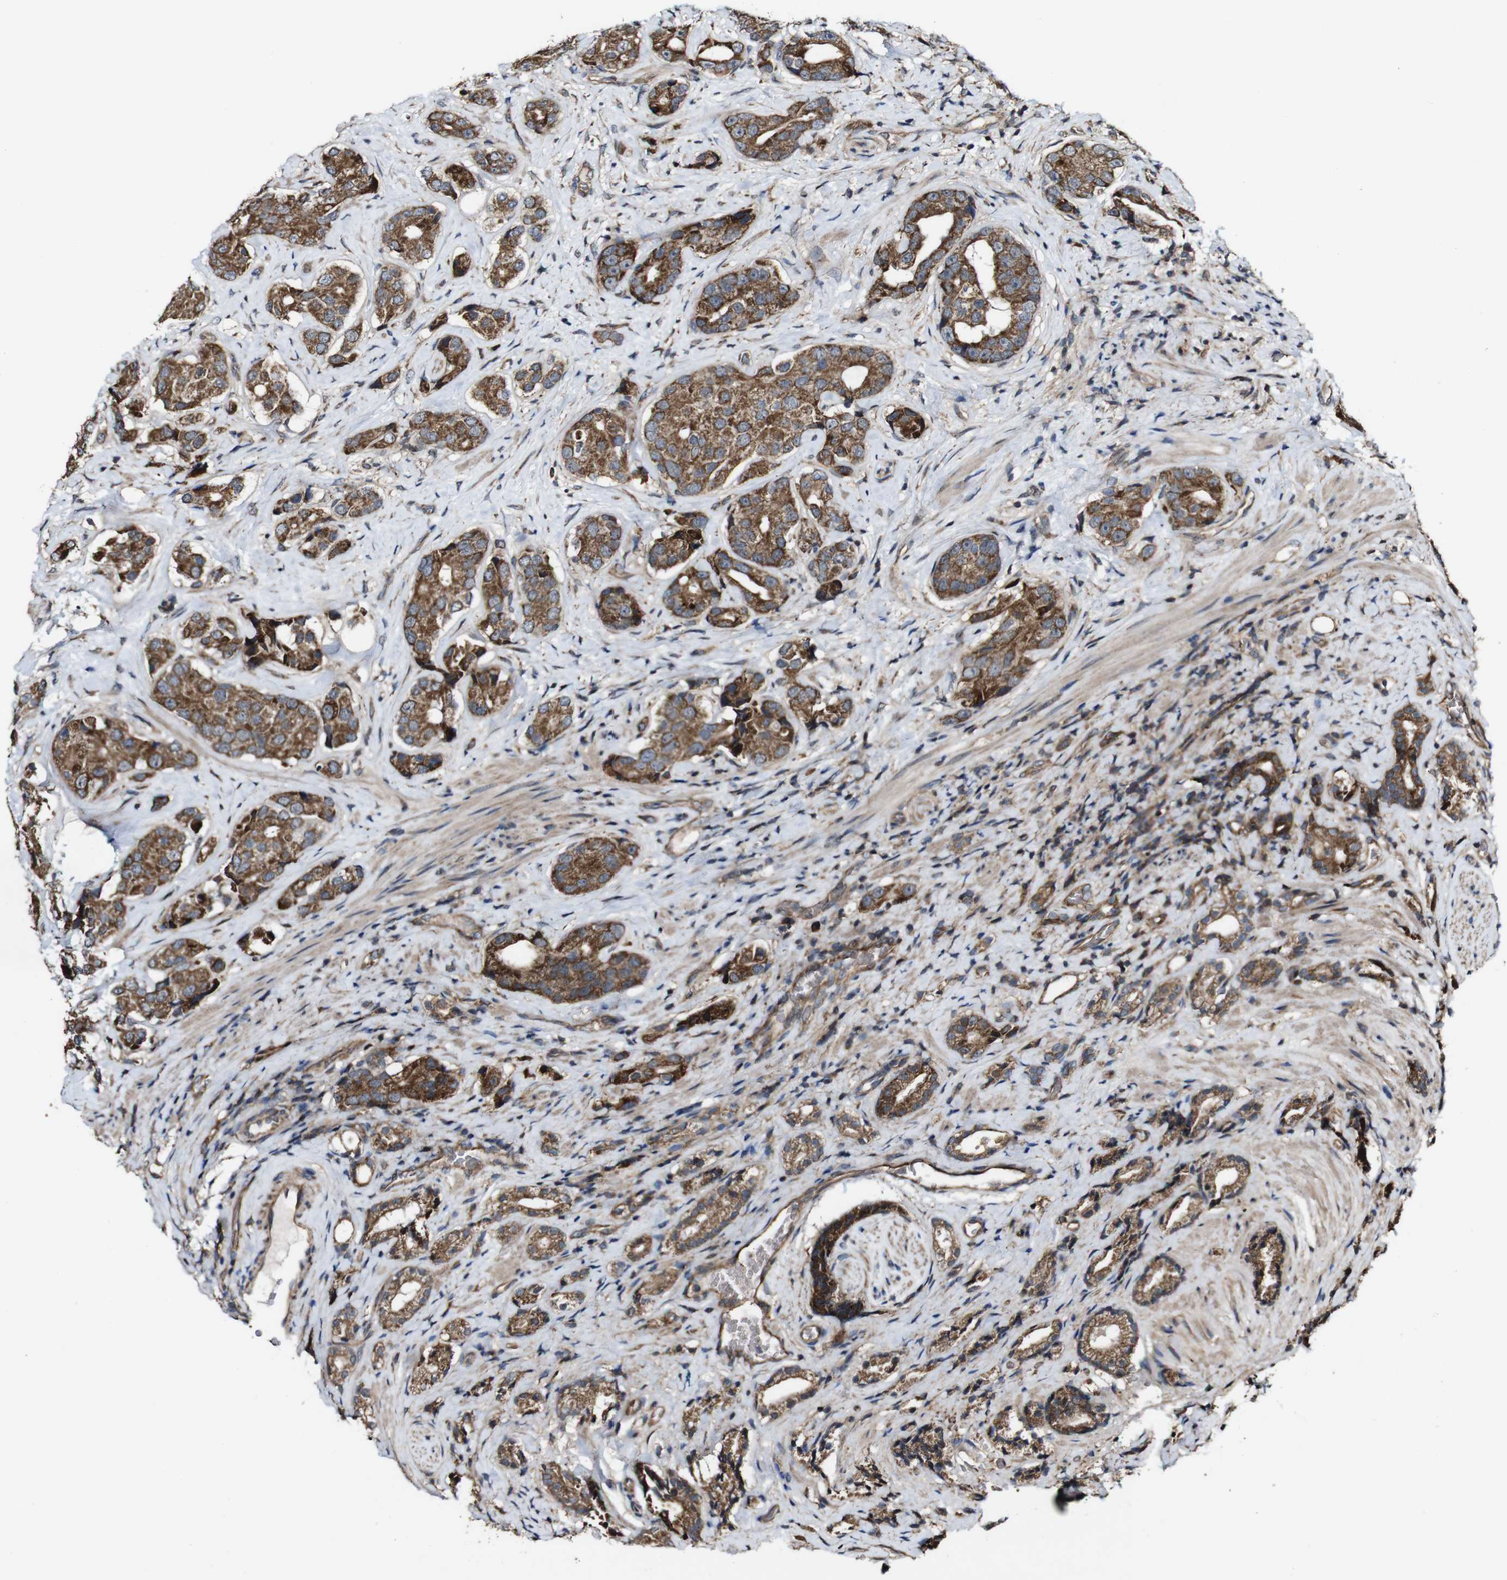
{"staining": {"intensity": "strong", "quantity": ">75%", "location": "cytoplasmic/membranous"}, "tissue": "prostate cancer", "cell_type": "Tumor cells", "image_type": "cancer", "snomed": [{"axis": "morphology", "description": "Adenocarcinoma, High grade"}, {"axis": "topography", "description": "Prostate"}], "caption": "A high amount of strong cytoplasmic/membranous expression is identified in about >75% of tumor cells in prostate high-grade adenocarcinoma tissue. (DAB (3,3'-diaminobenzidine) IHC, brown staining for protein, blue staining for nuclei).", "gene": "BTN3A3", "patient": {"sex": "male", "age": 71}}